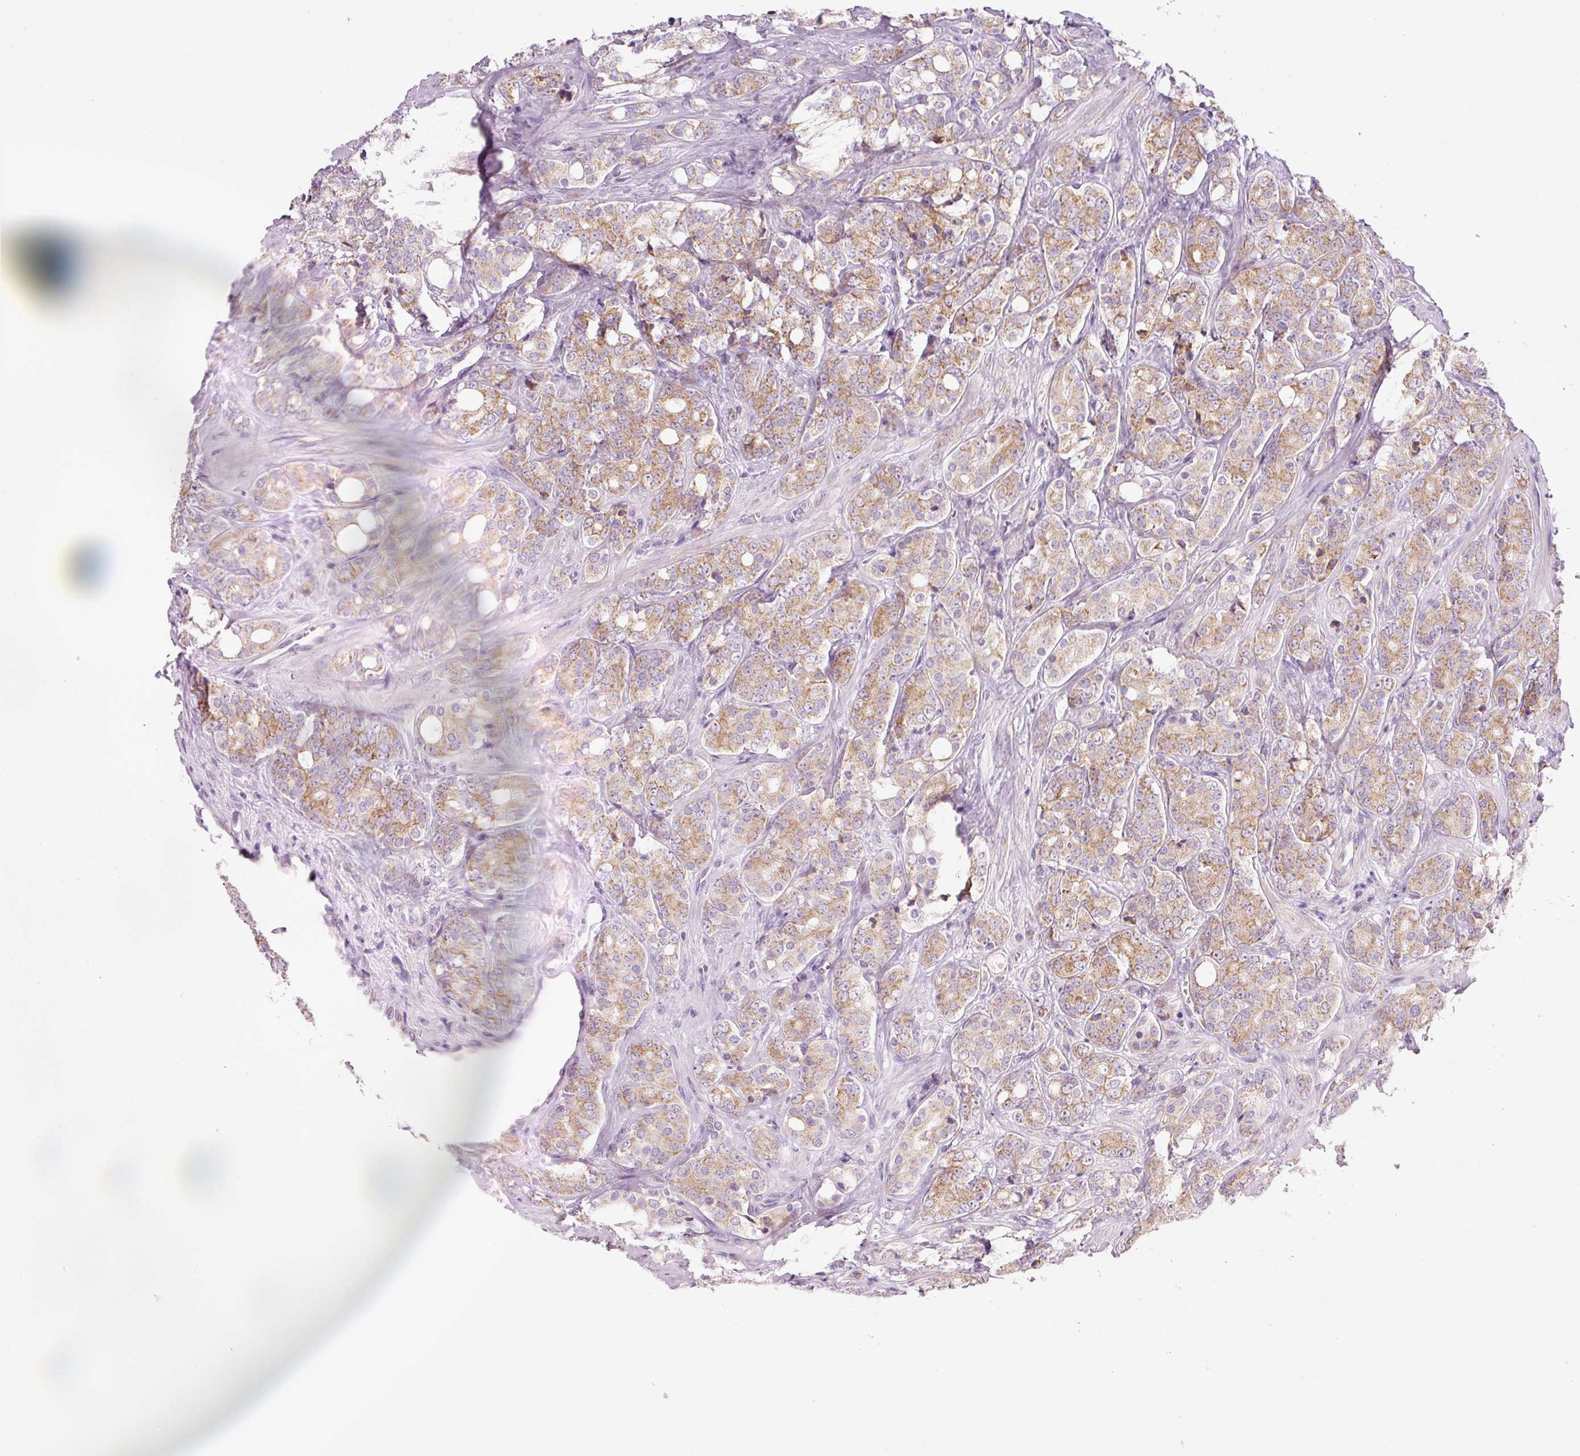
{"staining": {"intensity": "moderate", "quantity": ">75%", "location": "cytoplasmic/membranous"}, "tissue": "prostate cancer", "cell_type": "Tumor cells", "image_type": "cancer", "snomed": [{"axis": "morphology", "description": "Adenocarcinoma, High grade"}, {"axis": "topography", "description": "Prostate"}], "caption": "Tumor cells demonstrate medium levels of moderate cytoplasmic/membranous staining in approximately >75% of cells in prostate cancer. (DAB (3,3'-diaminobenzidine) = brown stain, brightfield microscopy at high magnification).", "gene": "NDUFA1", "patient": {"sex": "male", "age": 62}}